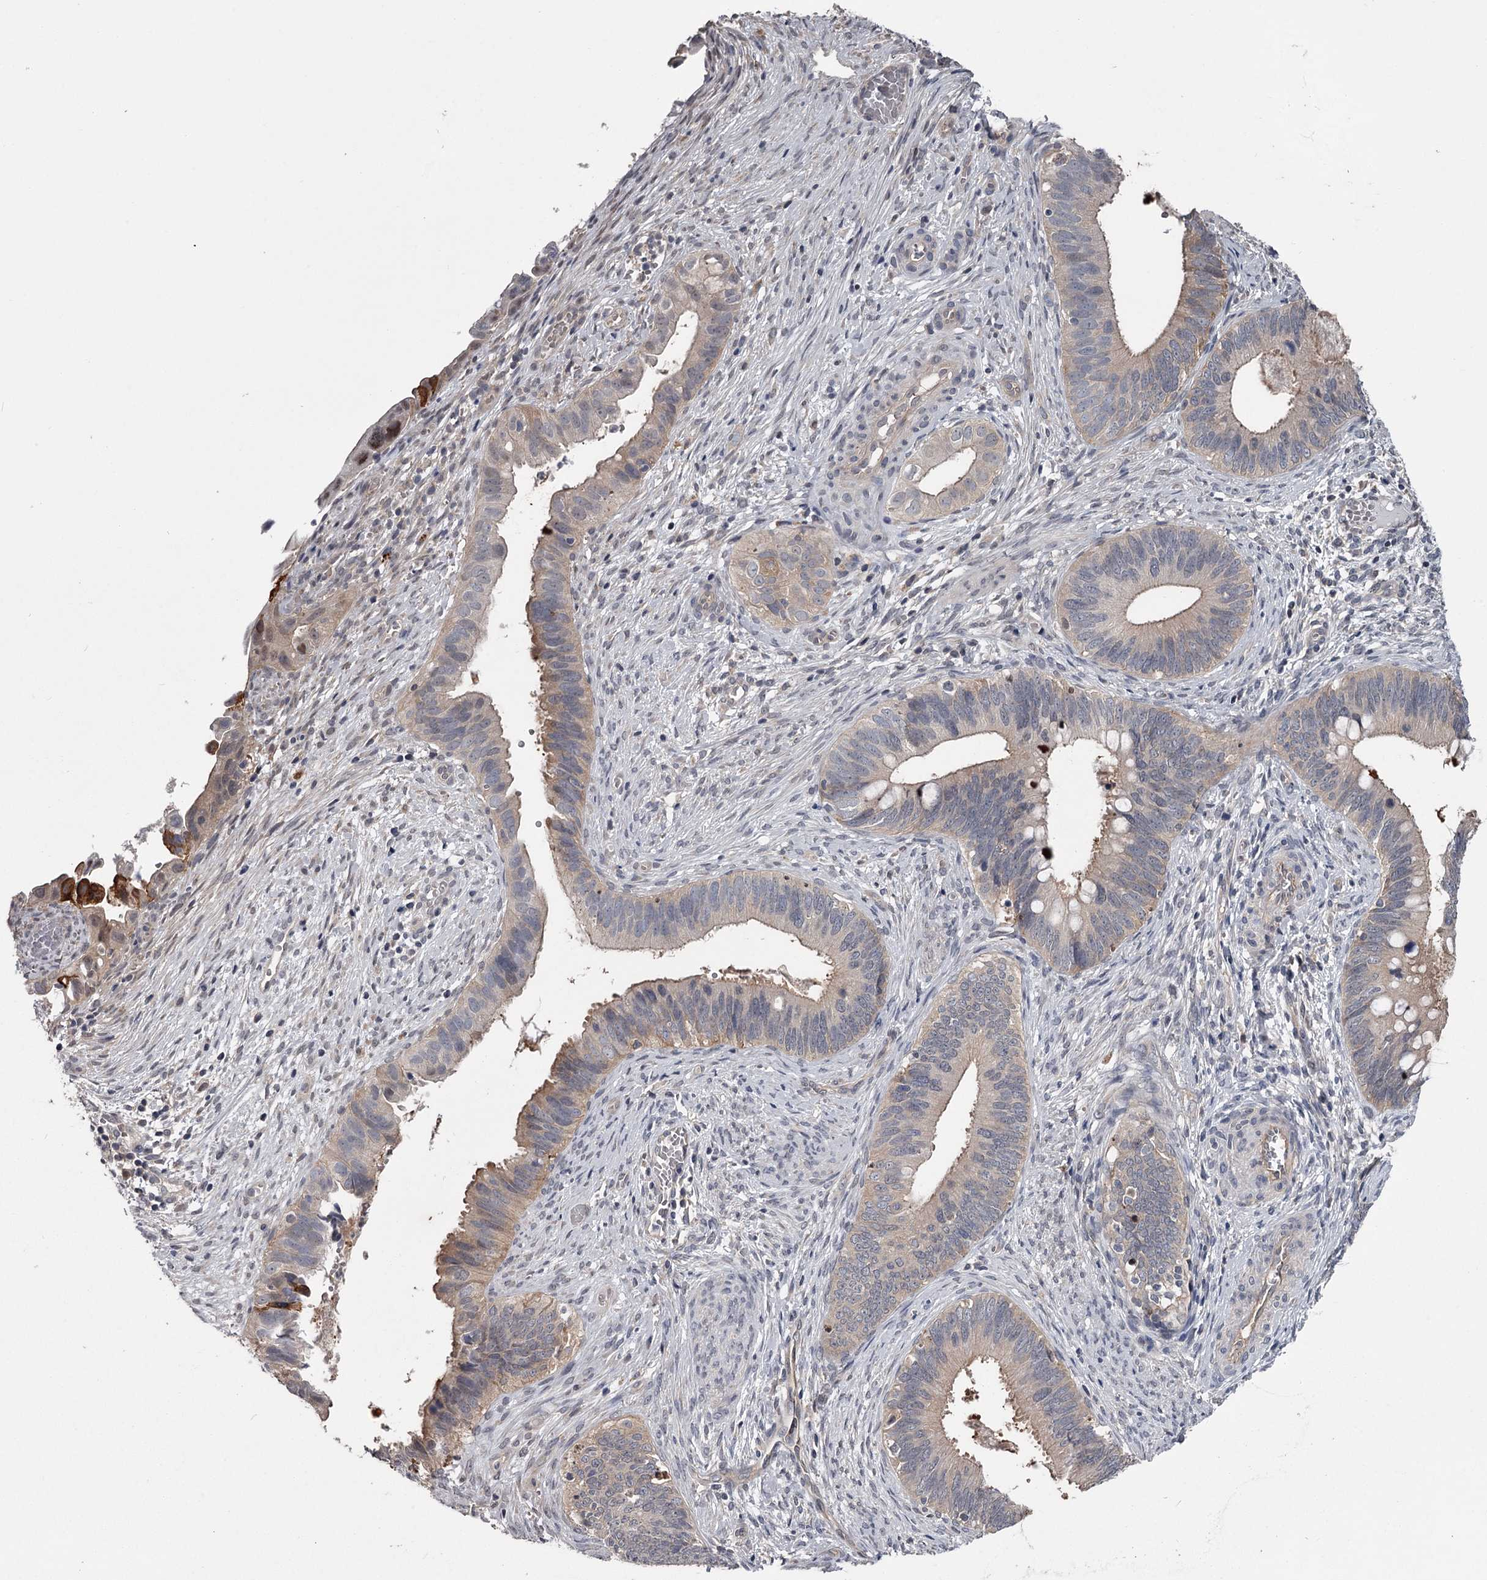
{"staining": {"intensity": "moderate", "quantity": "<25%", "location": "cytoplasmic/membranous"}, "tissue": "cervical cancer", "cell_type": "Tumor cells", "image_type": "cancer", "snomed": [{"axis": "morphology", "description": "Adenocarcinoma, NOS"}, {"axis": "topography", "description": "Cervix"}], "caption": "Immunohistochemistry of human cervical cancer displays low levels of moderate cytoplasmic/membranous positivity in about <25% of tumor cells. (IHC, brightfield microscopy, high magnification).", "gene": "DAO", "patient": {"sex": "female", "age": 42}}